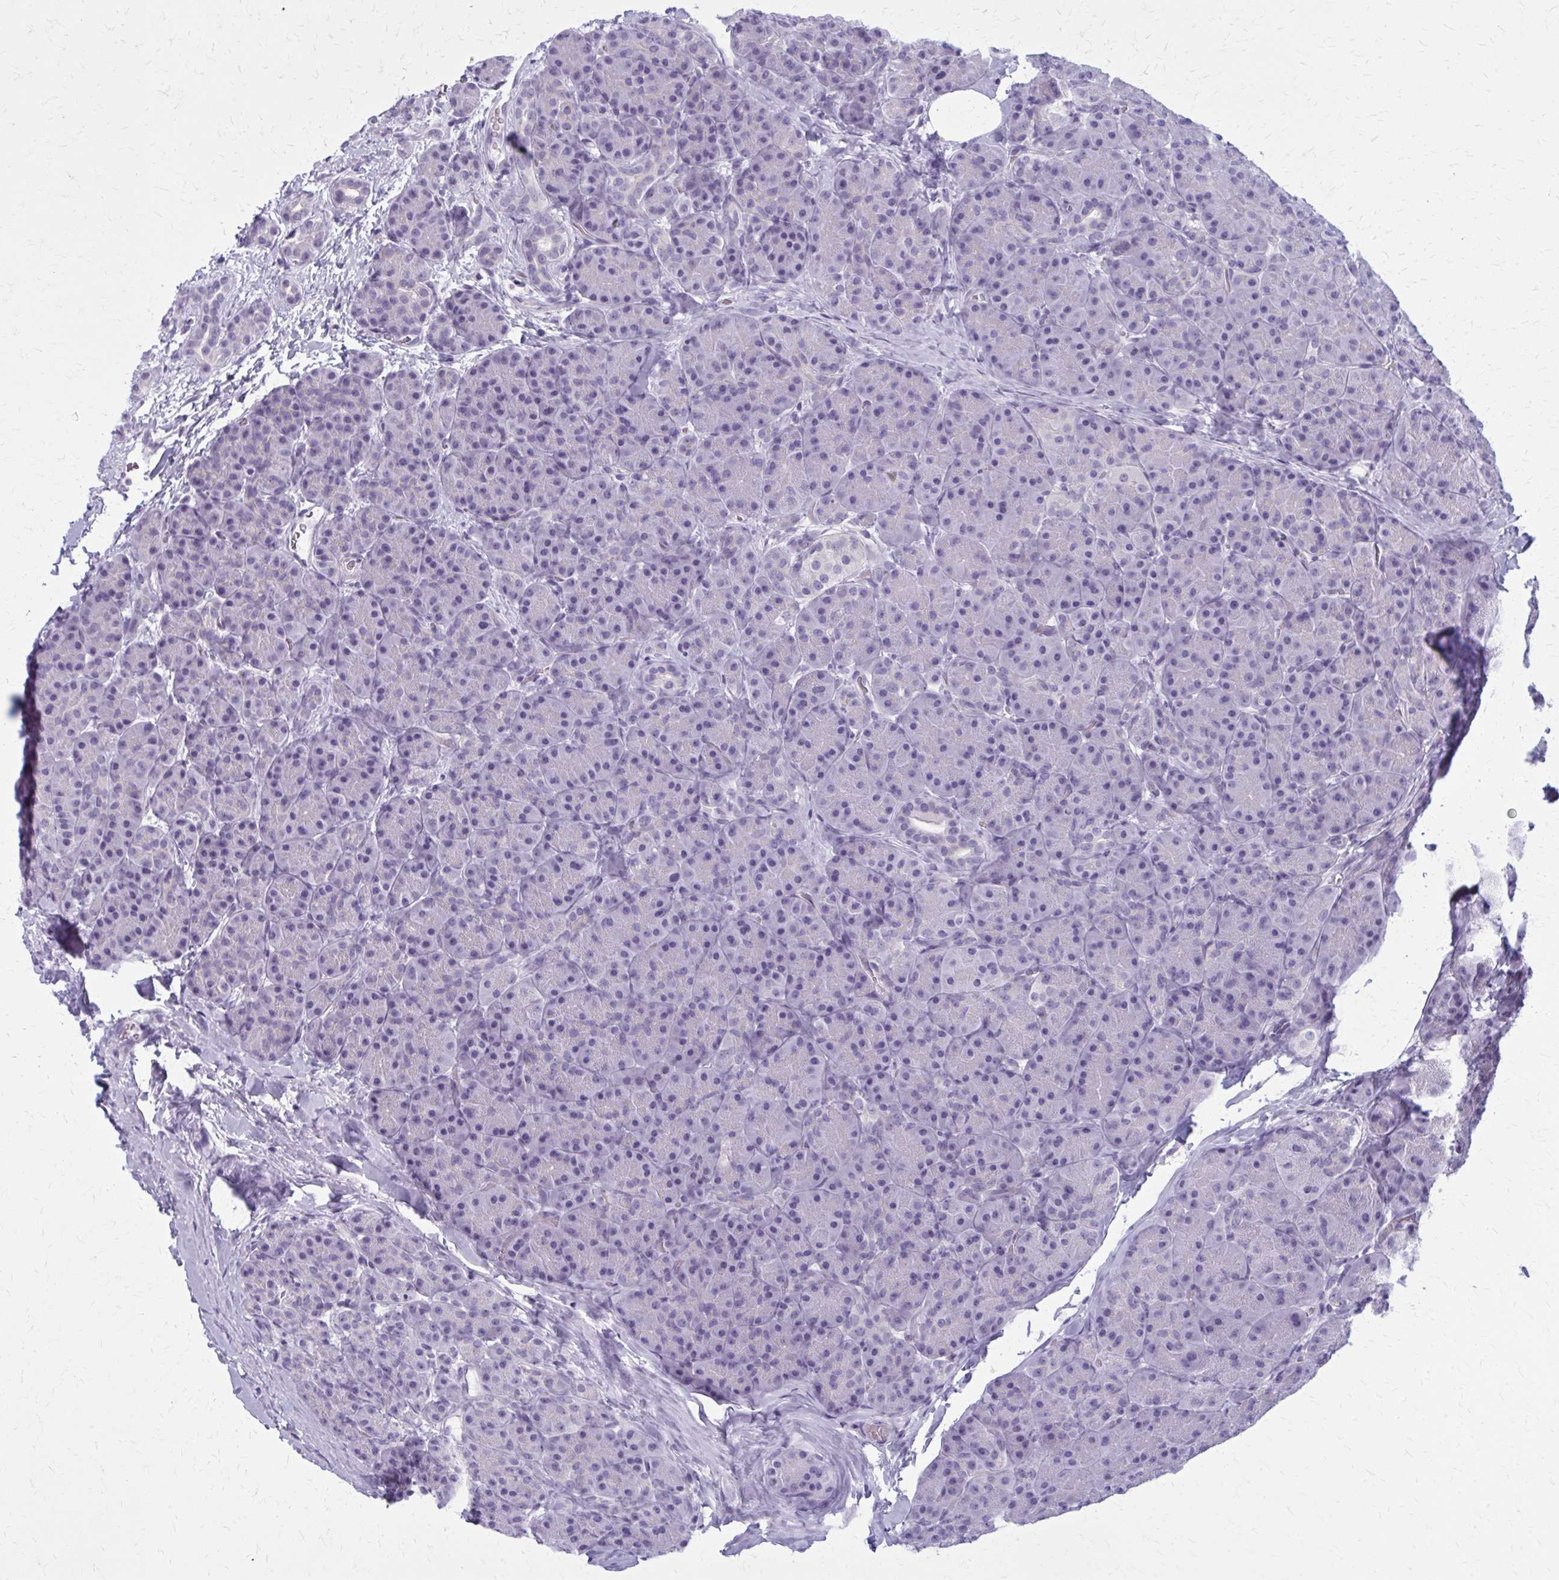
{"staining": {"intensity": "negative", "quantity": "none", "location": "none"}, "tissue": "pancreas", "cell_type": "Exocrine glandular cells", "image_type": "normal", "snomed": [{"axis": "morphology", "description": "Normal tissue, NOS"}, {"axis": "topography", "description": "Pancreas"}], "caption": "This is an immunohistochemistry photomicrograph of normal human pancreas. There is no expression in exocrine glandular cells.", "gene": "CASQ2", "patient": {"sex": "male", "age": 57}}